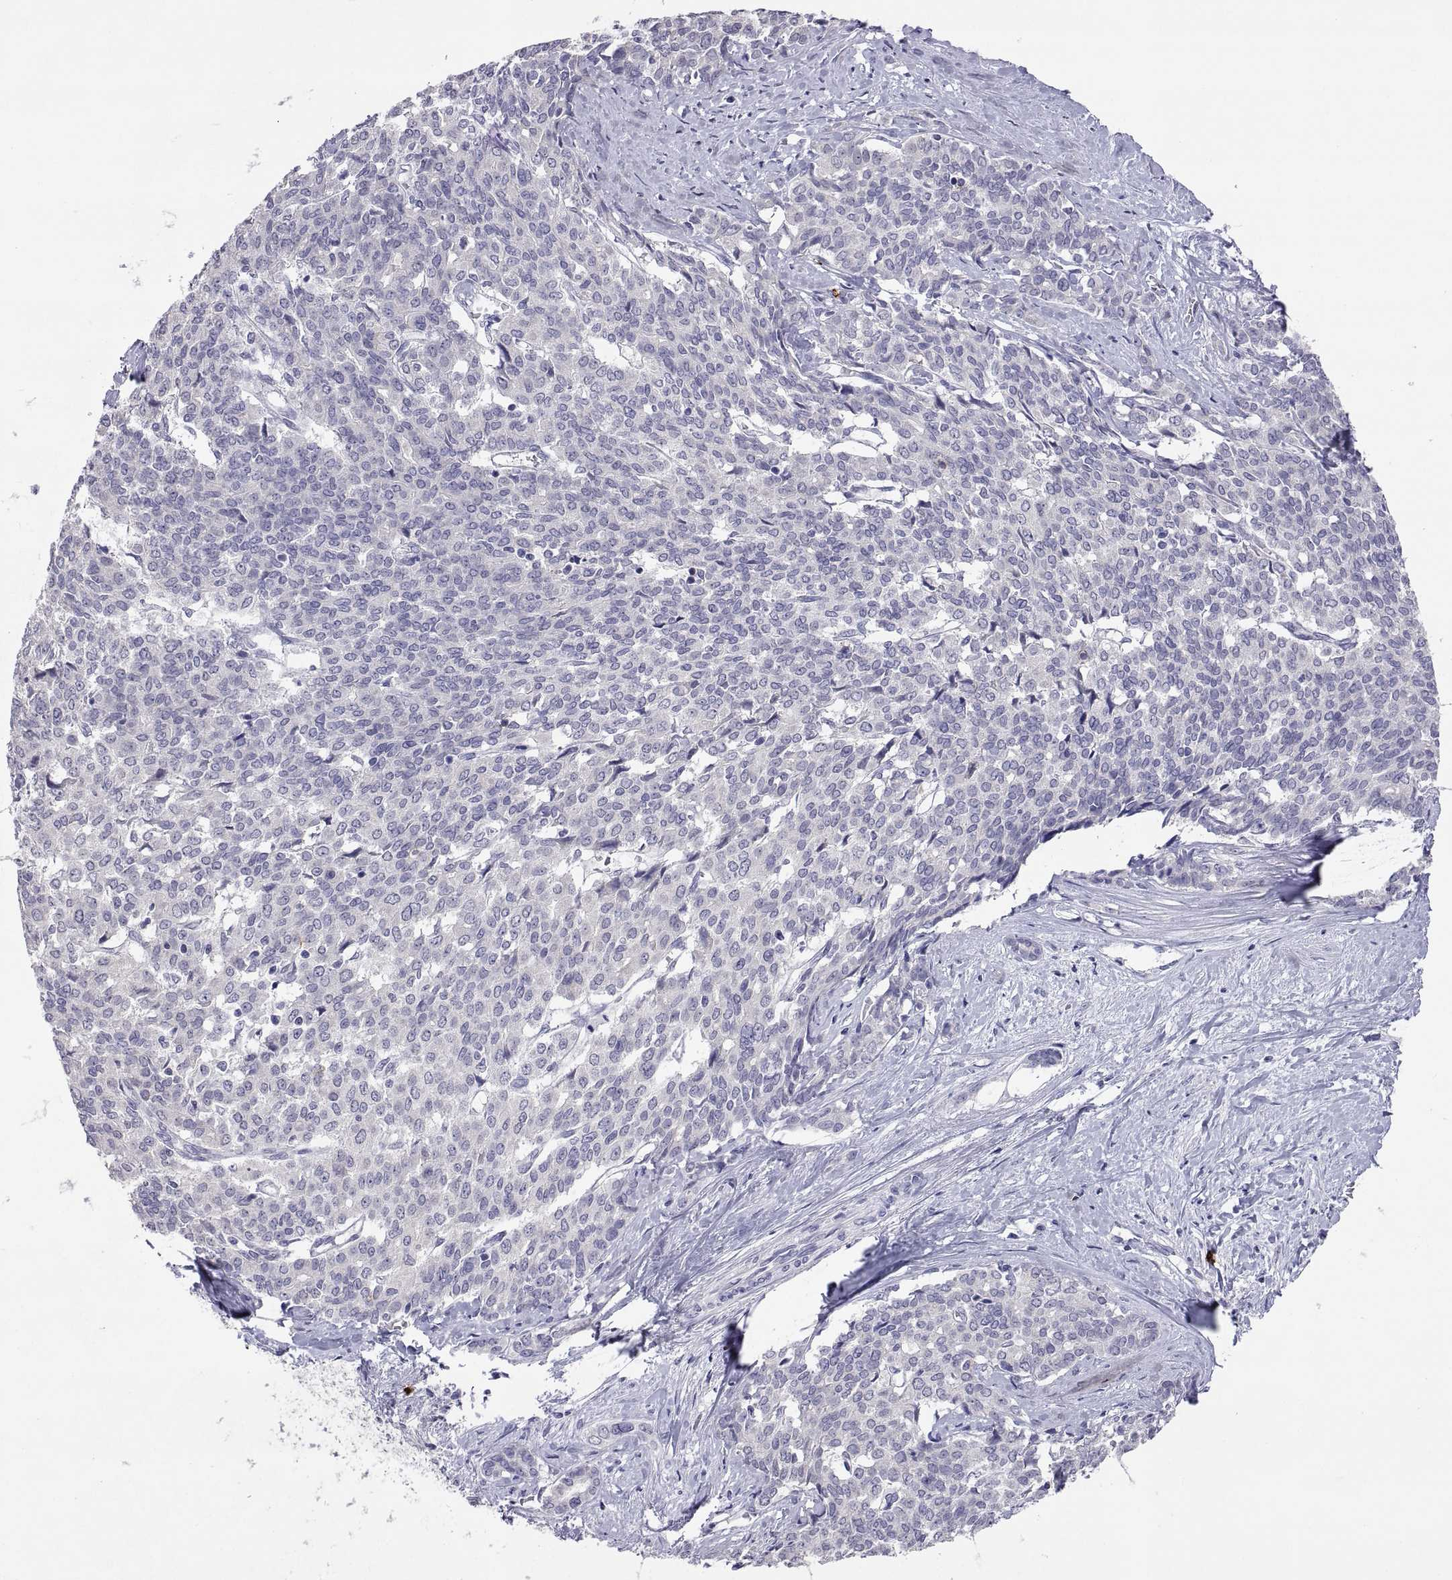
{"staining": {"intensity": "negative", "quantity": "none", "location": "none"}, "tissue": "liver cancer", "cell_type": "Tumor cells", "image_type": "cancer", "snomed": [{"axis": "morphology", "description": "Cholangiocarcinoma"}, {"axis": "topography", "description": "Liver"}], "caption": "DAB immunohistochemical staining of human cholangiocarcinoma (liver) reveals no significant positivity in tumor cells. (Brightfield microscopy of DAB (3,3'-diaminobenzidine) immunohistochemistry (IHC) at high magnification).", "gene": "MS4A1", "patient": {"sex": "female", "age": 47}}